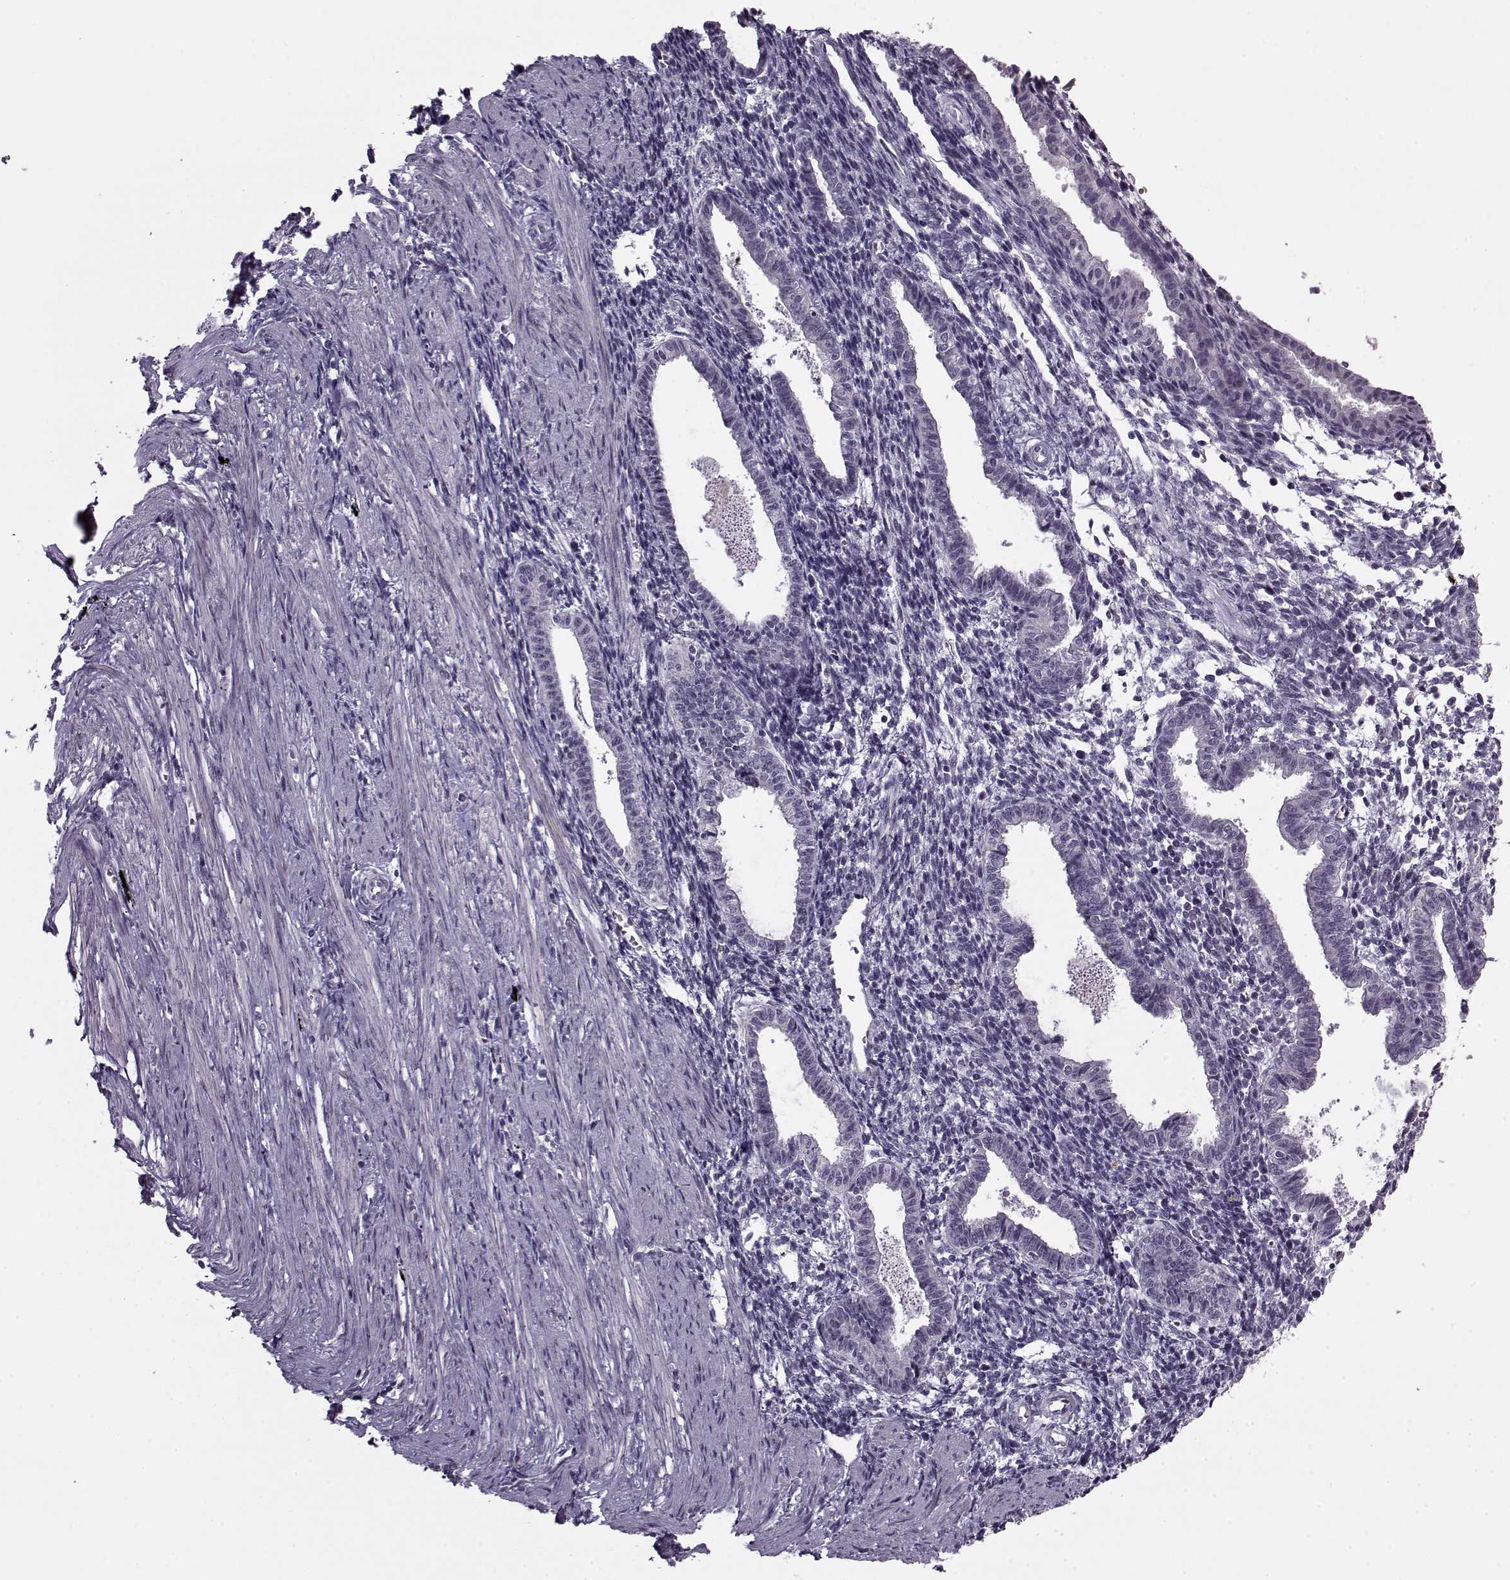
{"staining": {"intensity": "negative", "quantity": "none", "location": "none"}, "tissue": "endometrium", "cell_type": "Cells in endometrial stroma", "image_type": "normal", "snomed": [{"axis": "morphology", "description": "Normal tissue, NOS"}, {"axis": "topography", "description": "Endometrium"}], "caption": "Image shows no significant protein expression in cells in endometrial stroma of benign endometrium.", "gene": "KRT9", "patient": {"sex": "female", "age": 37}}